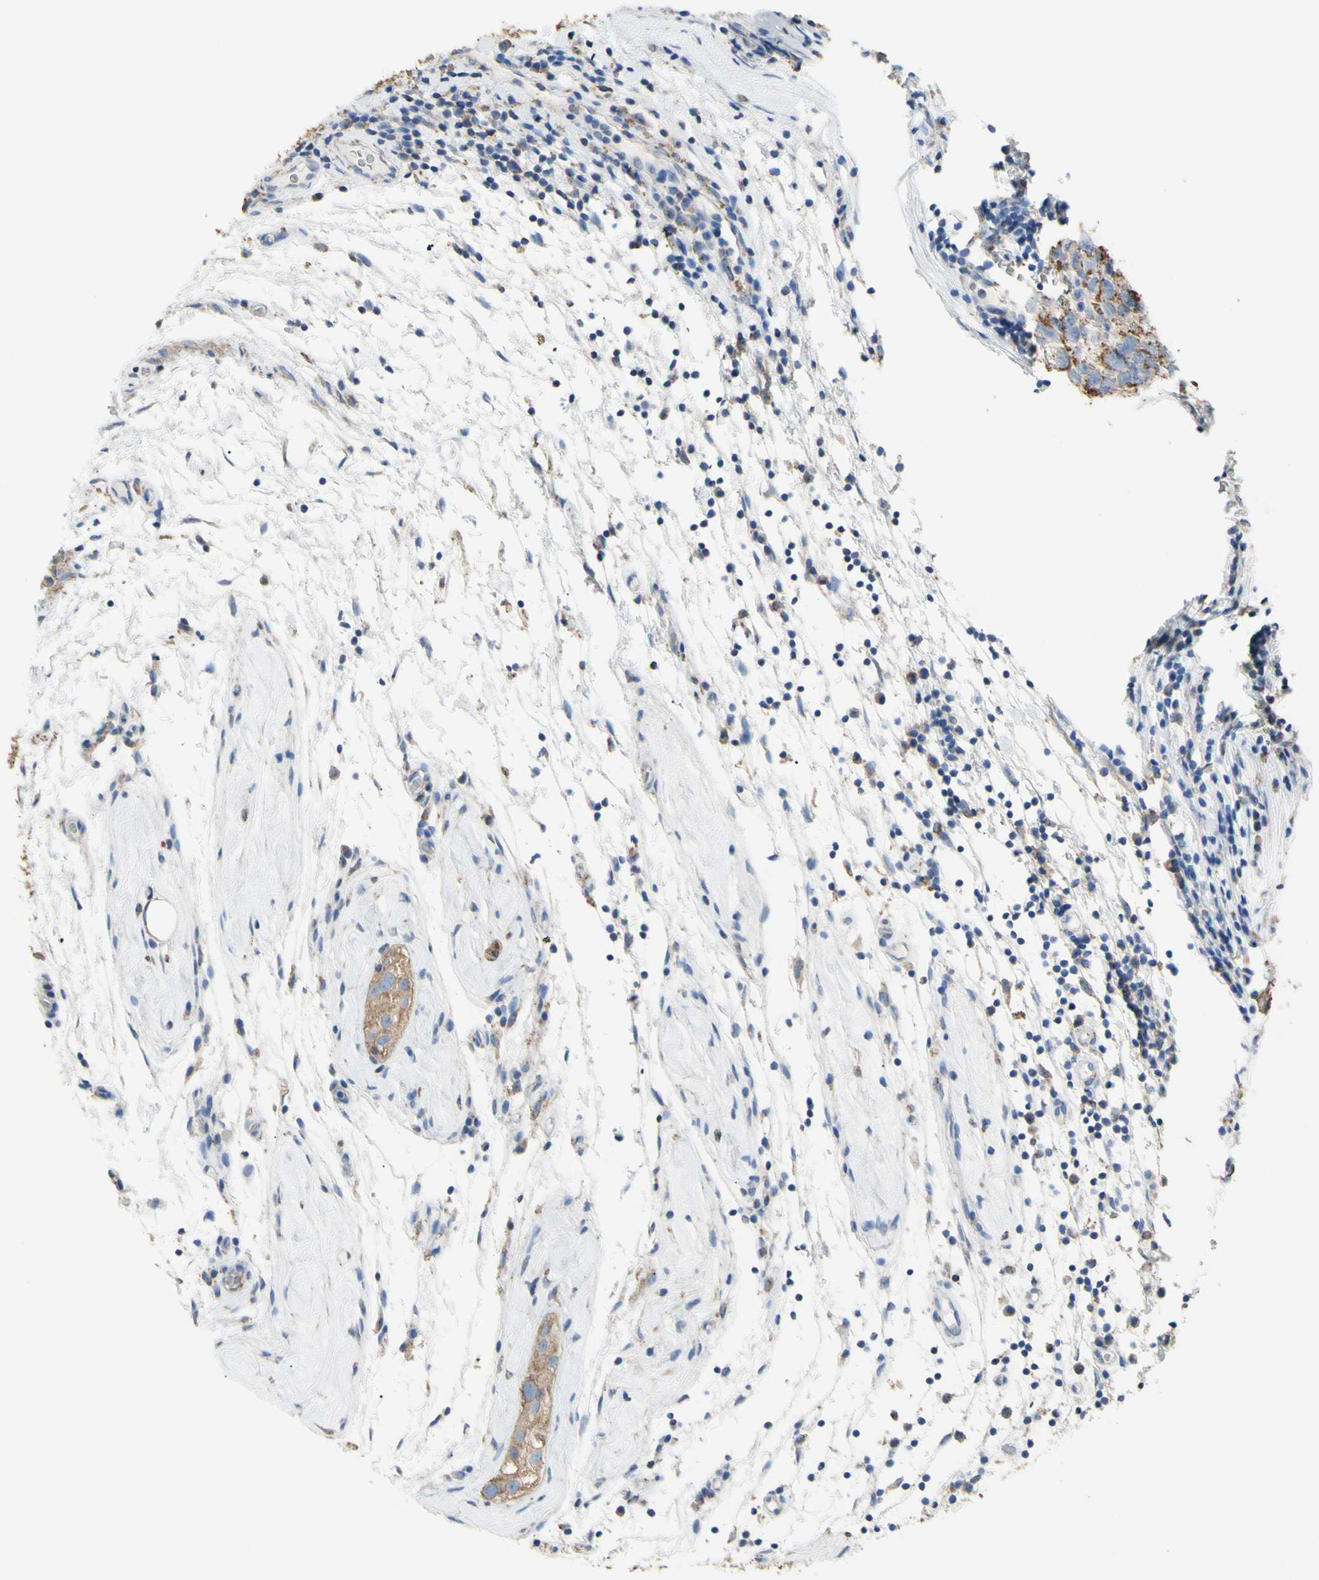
{"staining": {"intensity": "moderate", "quantity": ">75%", "location": "cytoplasmic/membranous"}, "tissue": "testis cancer", "cell_type": "Tumor cells", "image_type": "cancer", "snomed": [{"axis": "morphology", "description": "Seminoma, NOS"}, {"axis": "topography", "description": "Testis"}], "caption": "Brown immunohistochemical staining in testis seminoma demonstrates moderate cytoplasmic/membranous expression in about >75% of tumor cells. Immunohistochemistry stains the protein in brown and the nuclei are stained blue.", "gene": "CMKLR2", "patient": {"sex": "male", "age": 43}}